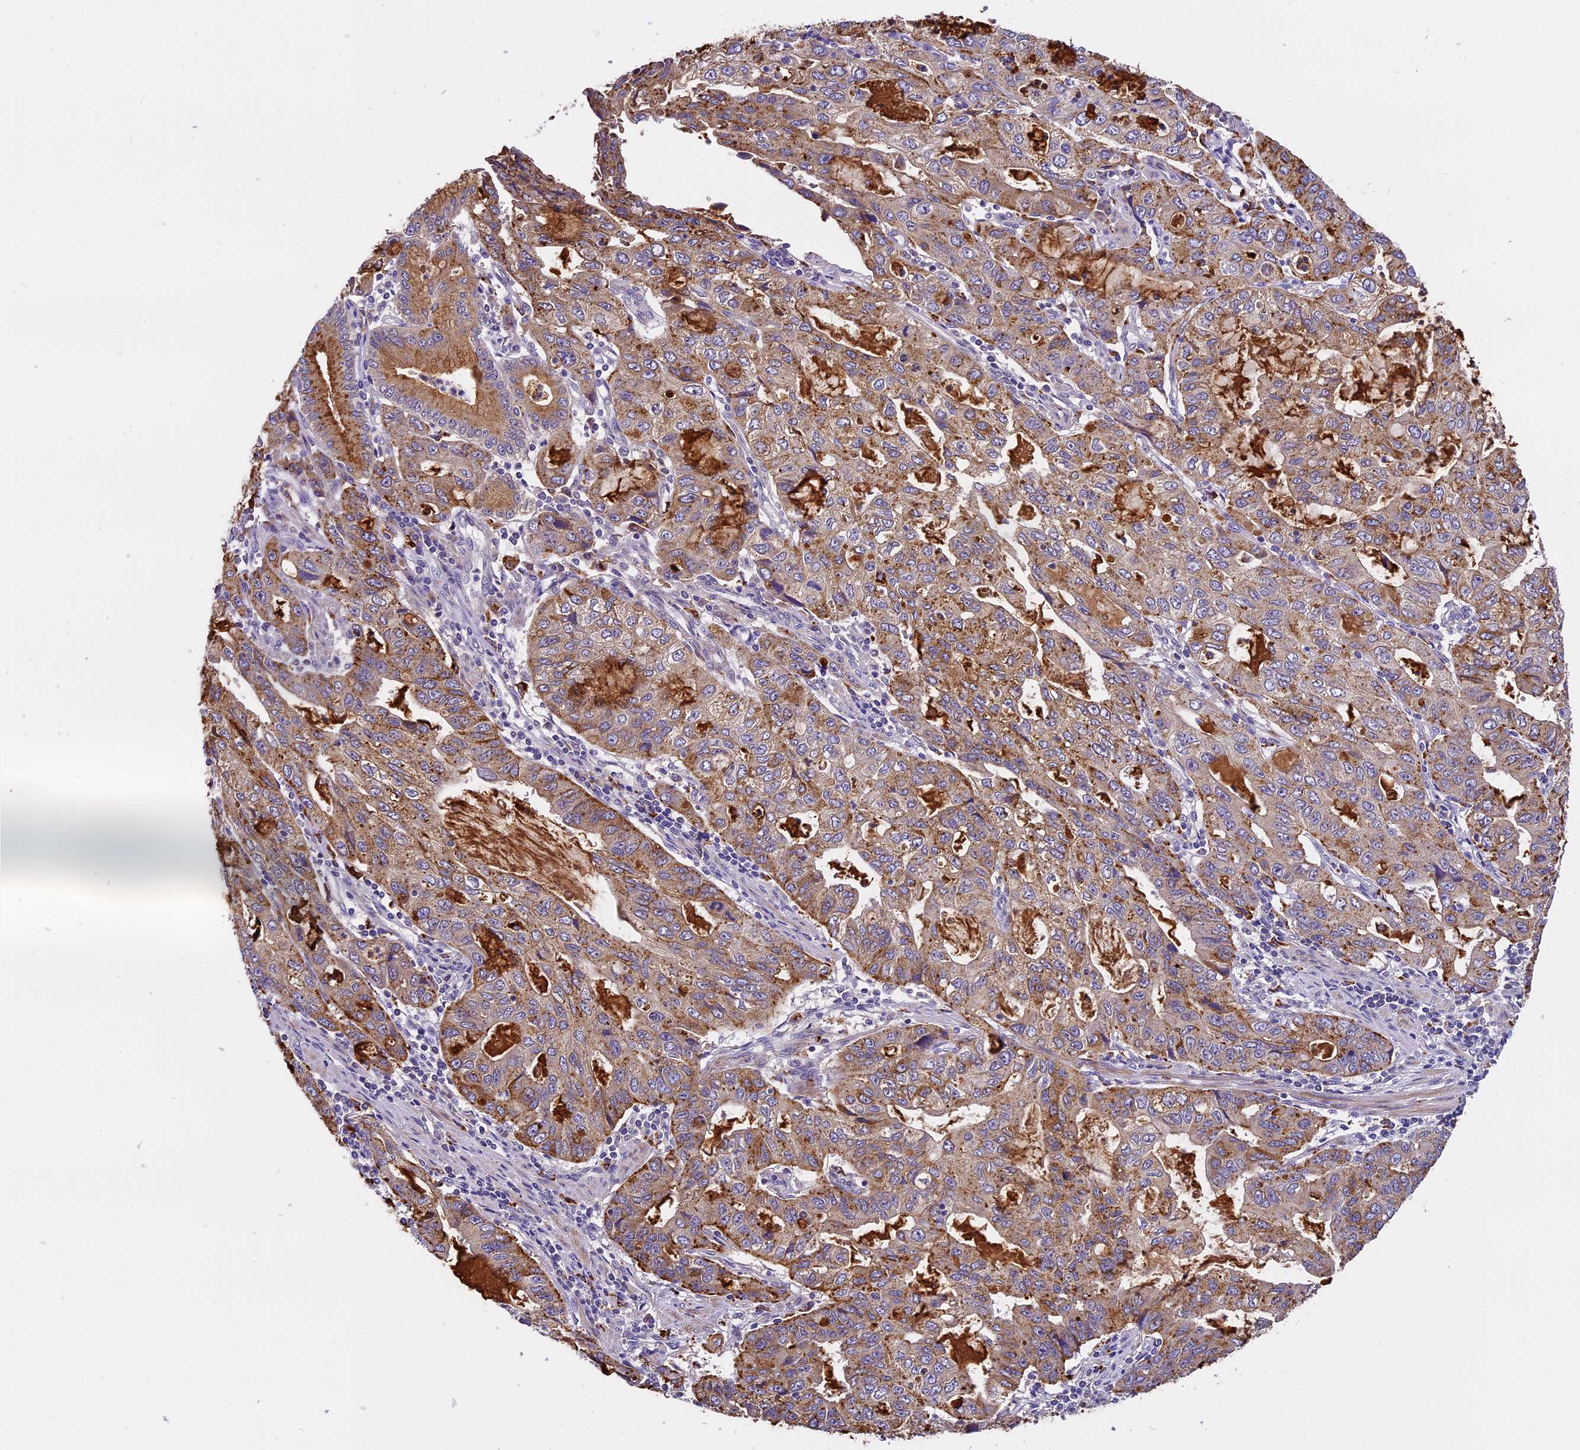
{"staining": {"intensity": "moderate", "quantity": ">75%", "location": "cytoplasmic/membranous"}, "tissue": "stomach cancer", "cell_type": "Tumor cells", "image_type": "cancer", "snomed": [{"axis": "morphology", "description": "Adenocarcinoma, NOS"}, {"axis": "topography", "description": "Stomach, upper"}], "caption": "Stomach cancer (adenocarcinoma) tissue demonstrates moderate cytoplasmic/membranous expression in approximately >75% of tumor cells The staining is performed using DAB brown chromogen to label protein expression. The nuclei are counter-stained blue using hematoxylin.", "gene": "COPE", "patient": {"sex": "female", "age": 52}}